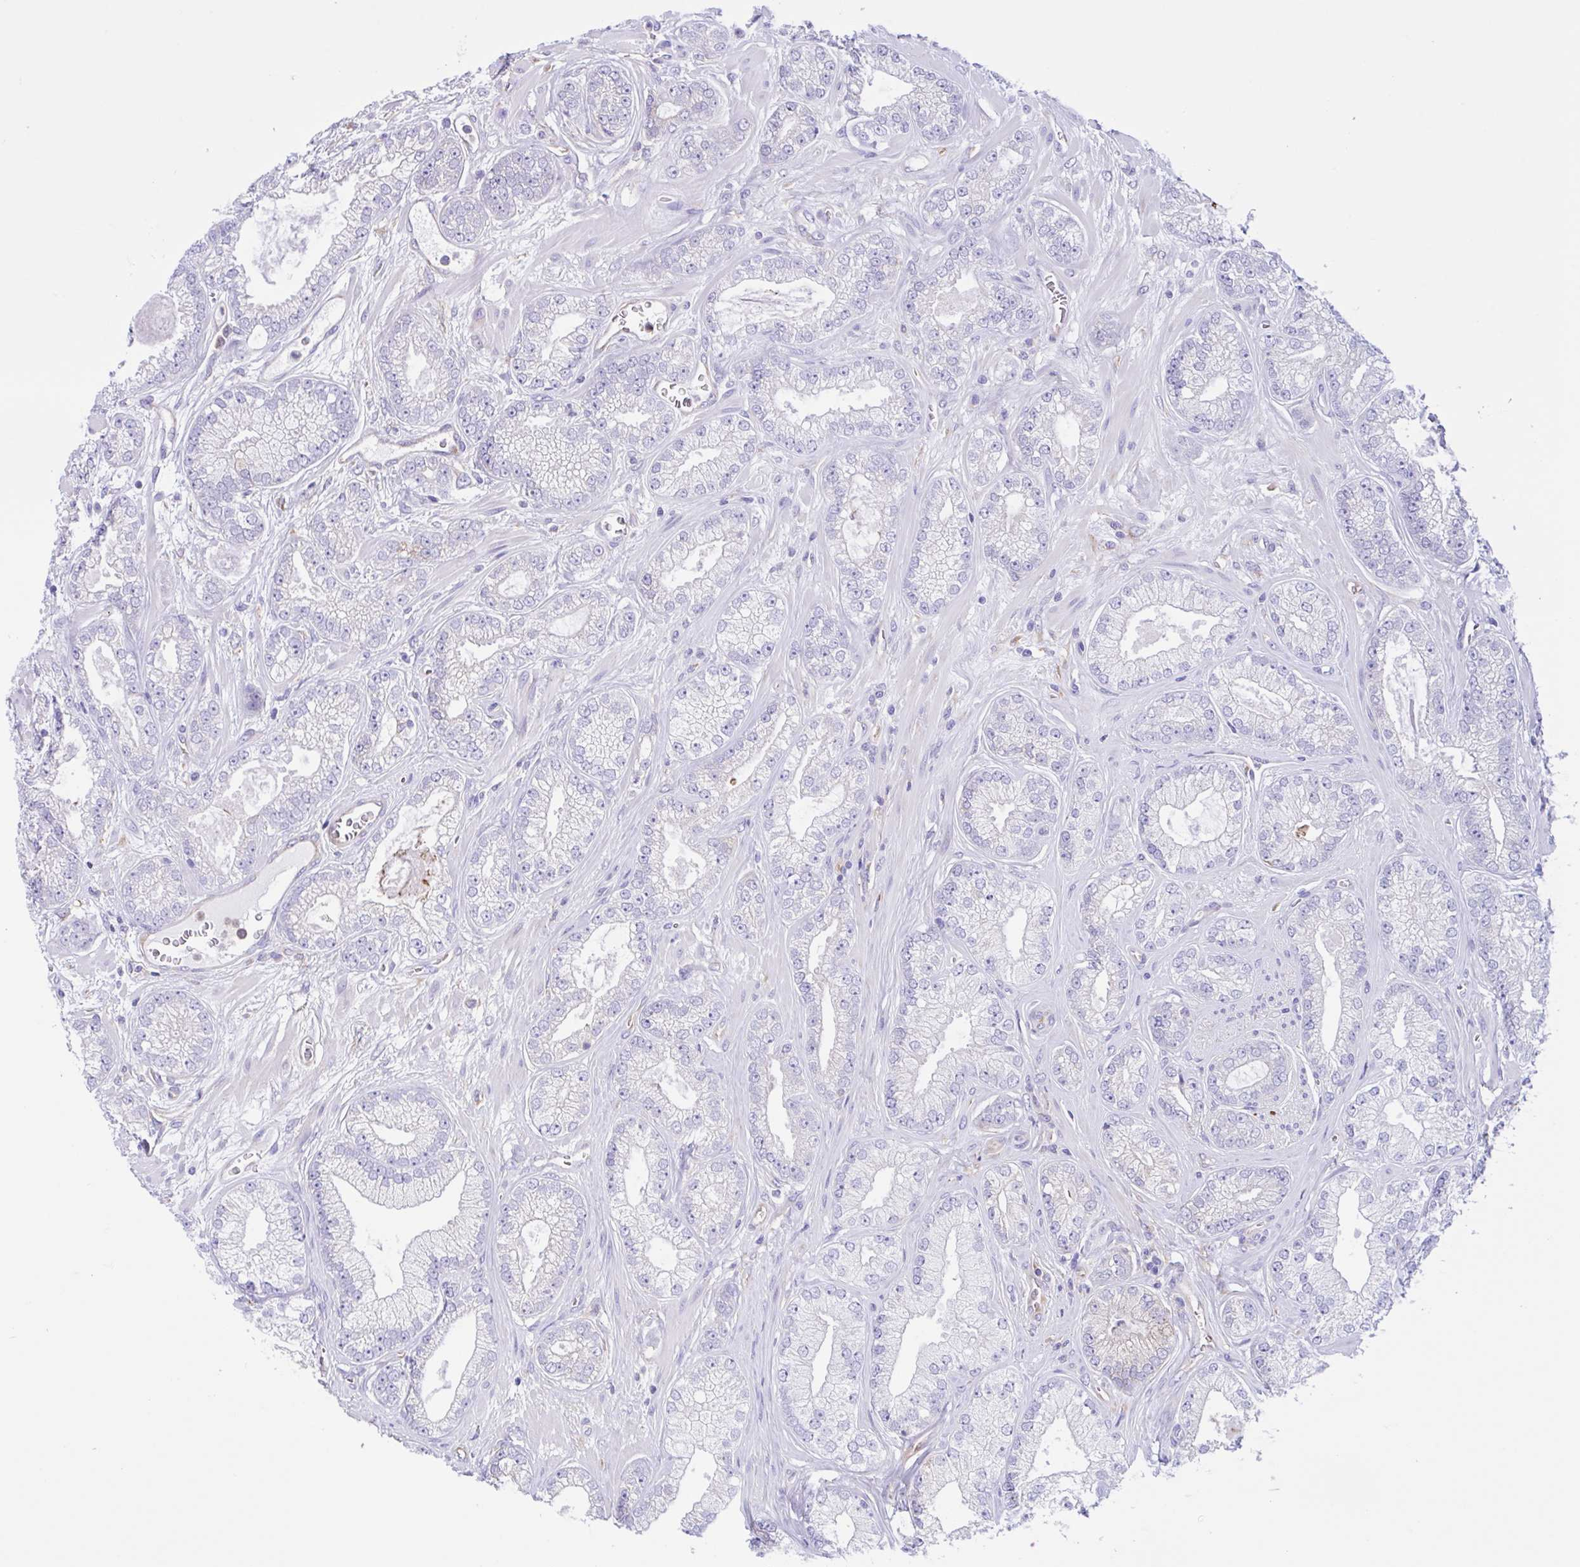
{"staining": {"intensity": "negative", "quantity": "none", "location": "none"}, "tissue": "prostate cancer", "cell_type": "Tumor cells", "image_type": "cancer", "snomed": [{"axis": "morphology", "description": "Adenocarcinoma, High grade"}, {"axis": "topography", "description": "Prostate"}], "caption": "IHC image of human prostate cancer (high-grade adenocarcinoma) stained for a protein (brown), which shows no expression in tumor cells.", "gene": "OR51M1", "patient": {"sex": "male", "age": 66}}